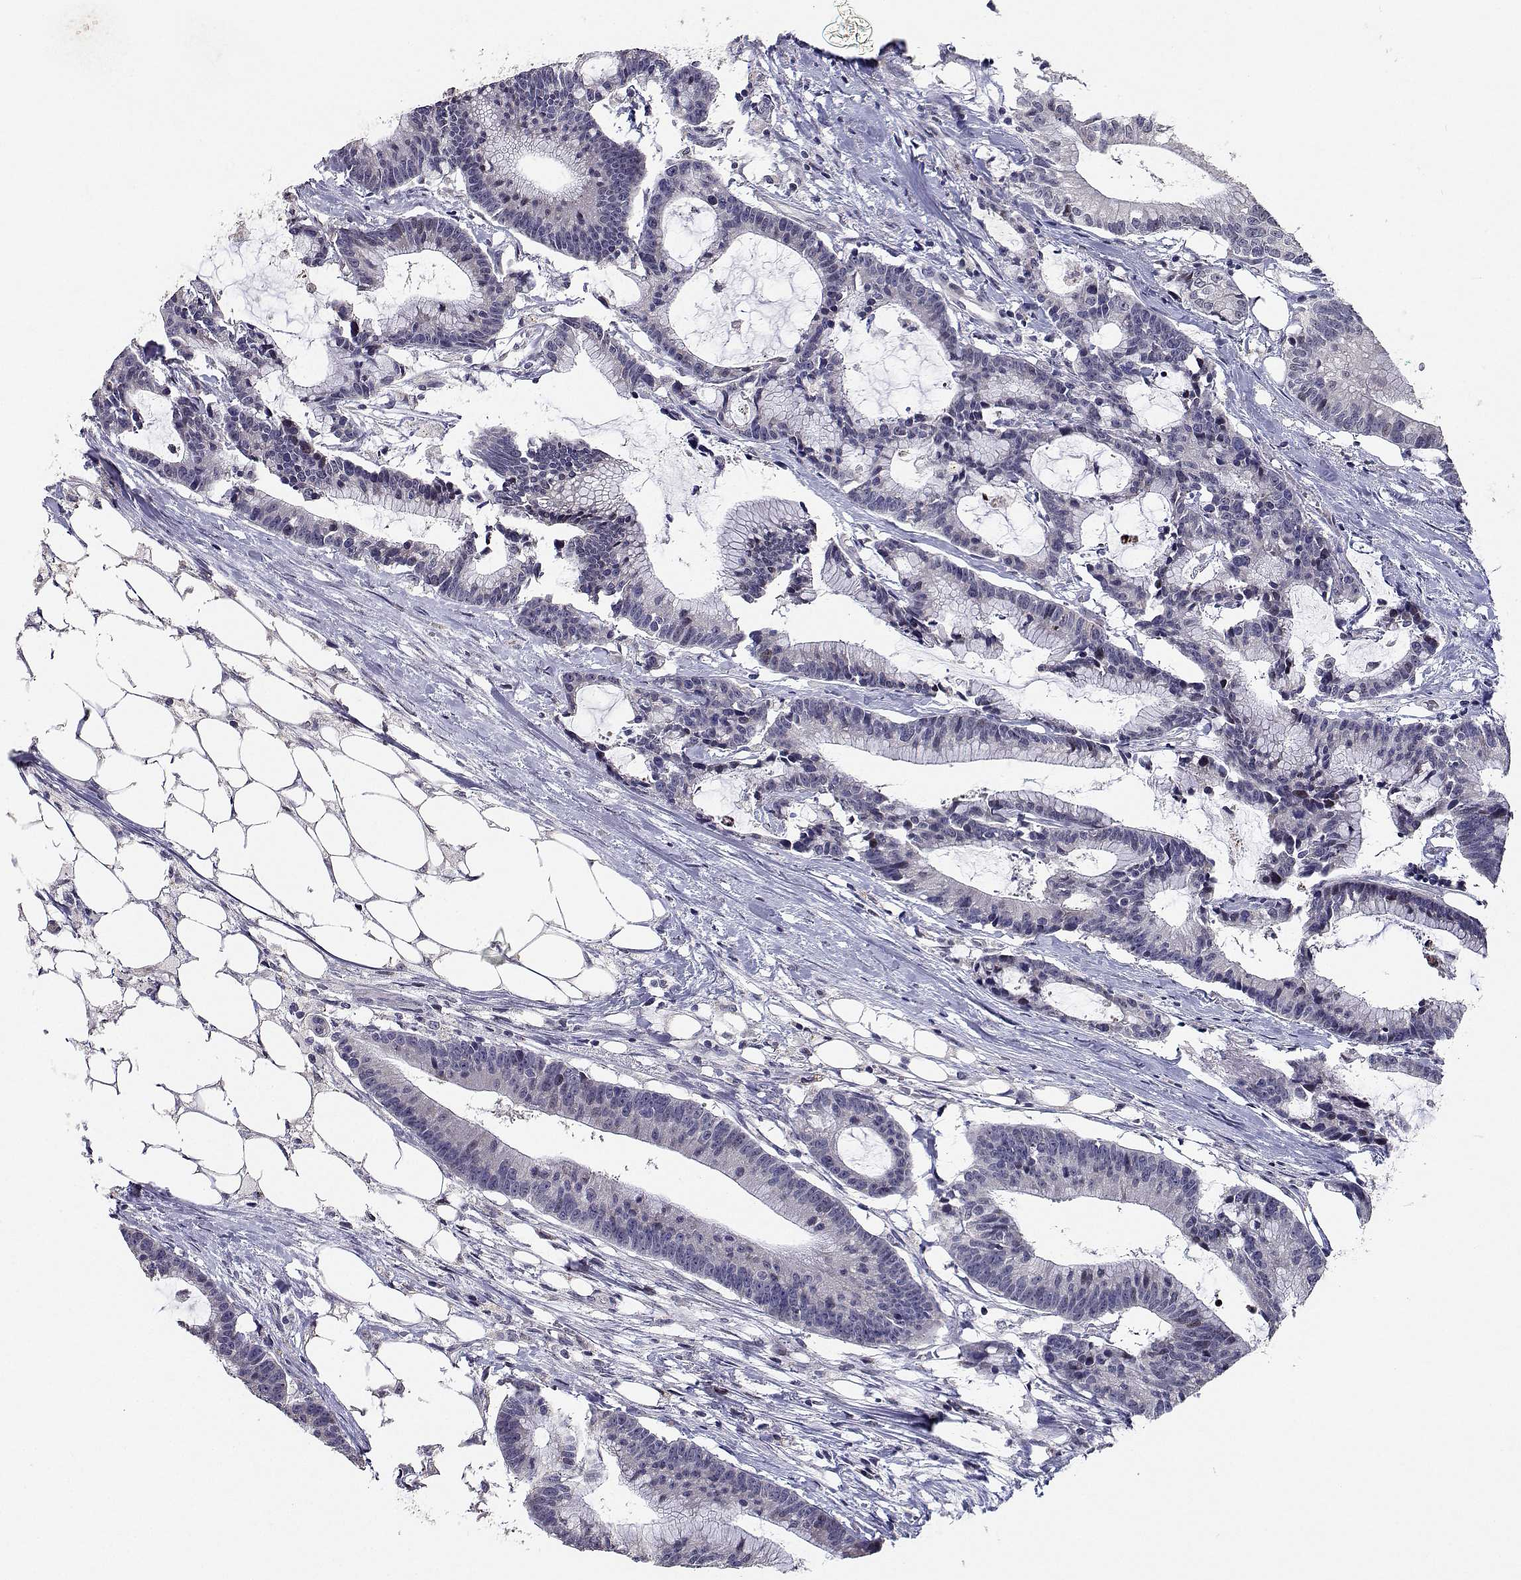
{"staining": {"intensity": "negative", "quantity": "none", "location": "none"}, "tissue": "colorectal cancer", "cell_type": "Tumor cells", "image_type": "cancer", "snomed": [{"axis": "morphology", "description": "Adenocarcinoma, NOS"}, {"axis": "topography", "description": "Colon"}], "caption": "Tumor cells show no significant positivity in colorectal cancer.", "gene": "RBPJL", "patient": {"sex": "female", "age": 78}}